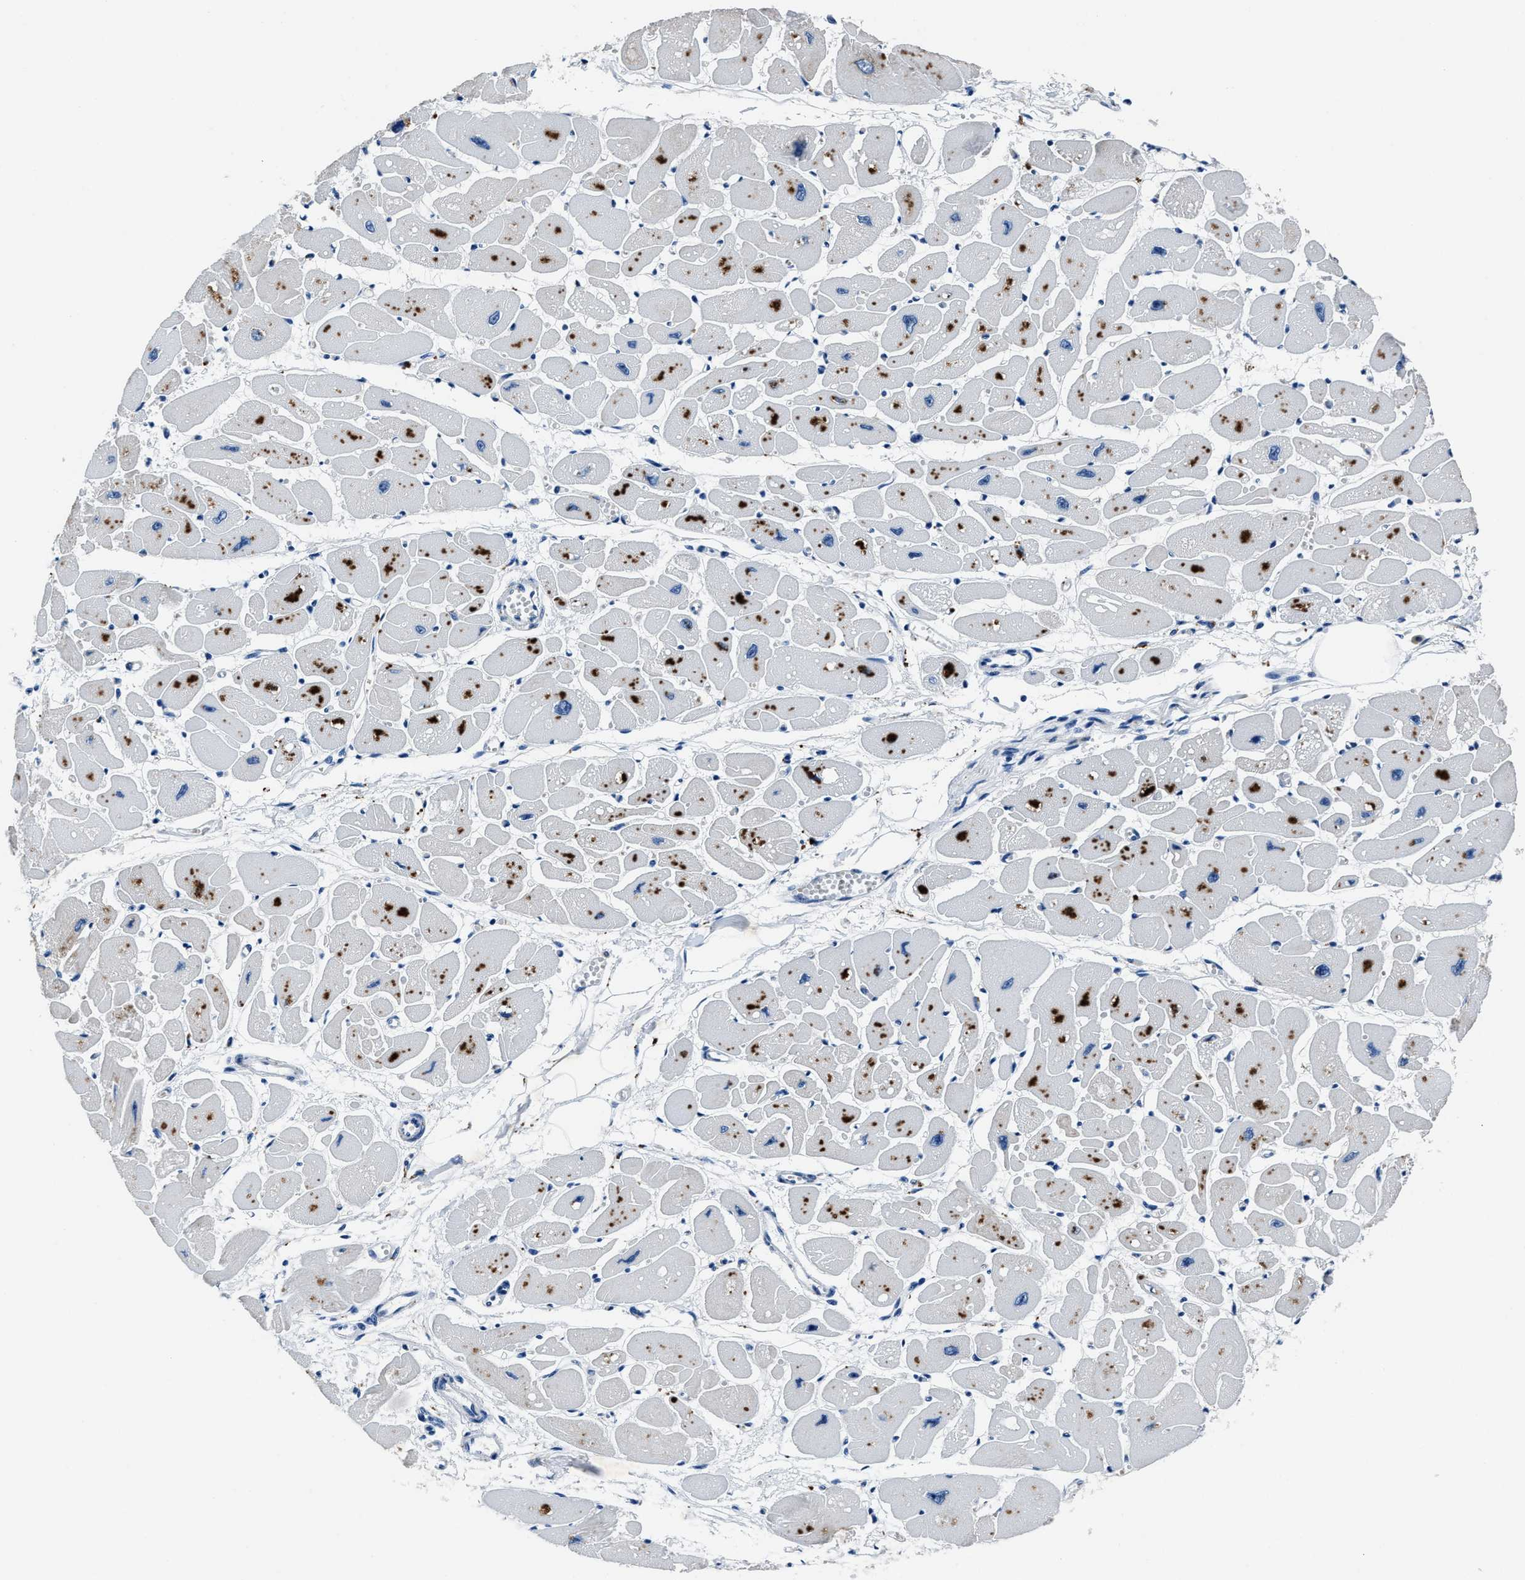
{"staining": {"intensity": "moderate", "quantity": "25%-75%", "location": "cytoplasmic/membranous"}, "tissue": "heart muscle", "cell_type": "Cardiomyocytes", "image_type": "normal", "snomed": [{"axis": "morphology", "description": "Normal tissue, NOS"}, {"axis": "topography", "description": "Heart"}], "caption": "IHC (DAB) staining of normal heart muscle exhibits moderate cytoplasmic/membranous protein positivity in about 25%-75% of cardiomyocytes.", "gene": "NACAD", "patient": {"sex": "female", "age": 54}}